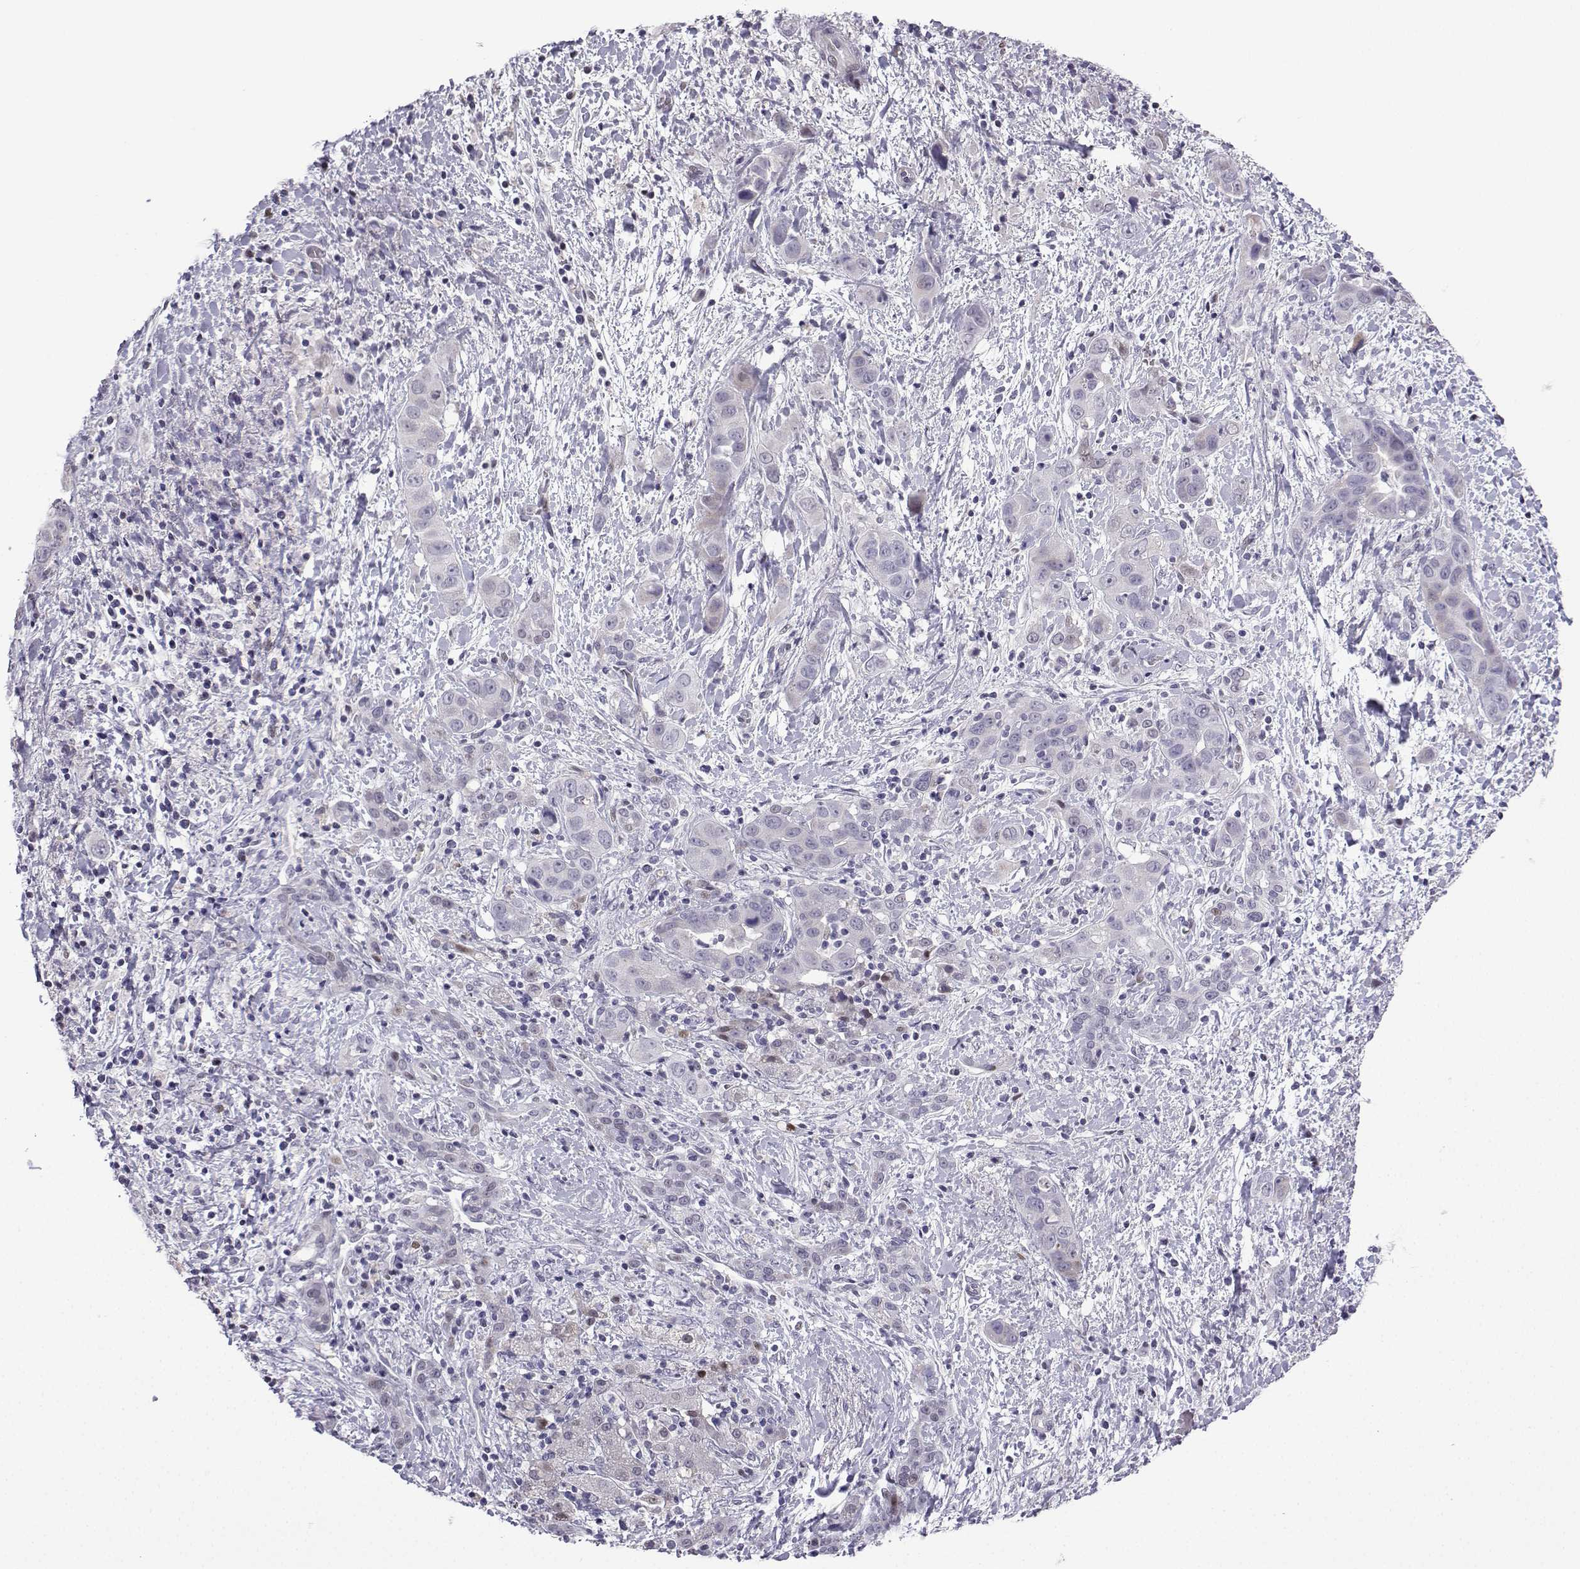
{"staining": {"intensity": "moderate", "quantity": "<25%", "location": "nuclear"}, "tissue": "liver cancer", "cell_type": "Tumor cells", "image_type": "cancer", "snomed": [{"axis": "morphology", "description": "Cholangiocarcinoma"}, {"axis": "topography", "description": "Liver"}], "caption": "Immunohistochemical staining of human liver cancer (cholangiocarcinoma) demonstrates moderate nuclear protein positivity in approximately <25% of tumor cells.", "gene": "CFAP70", "patient": {"sex": "female", "age": 52}}